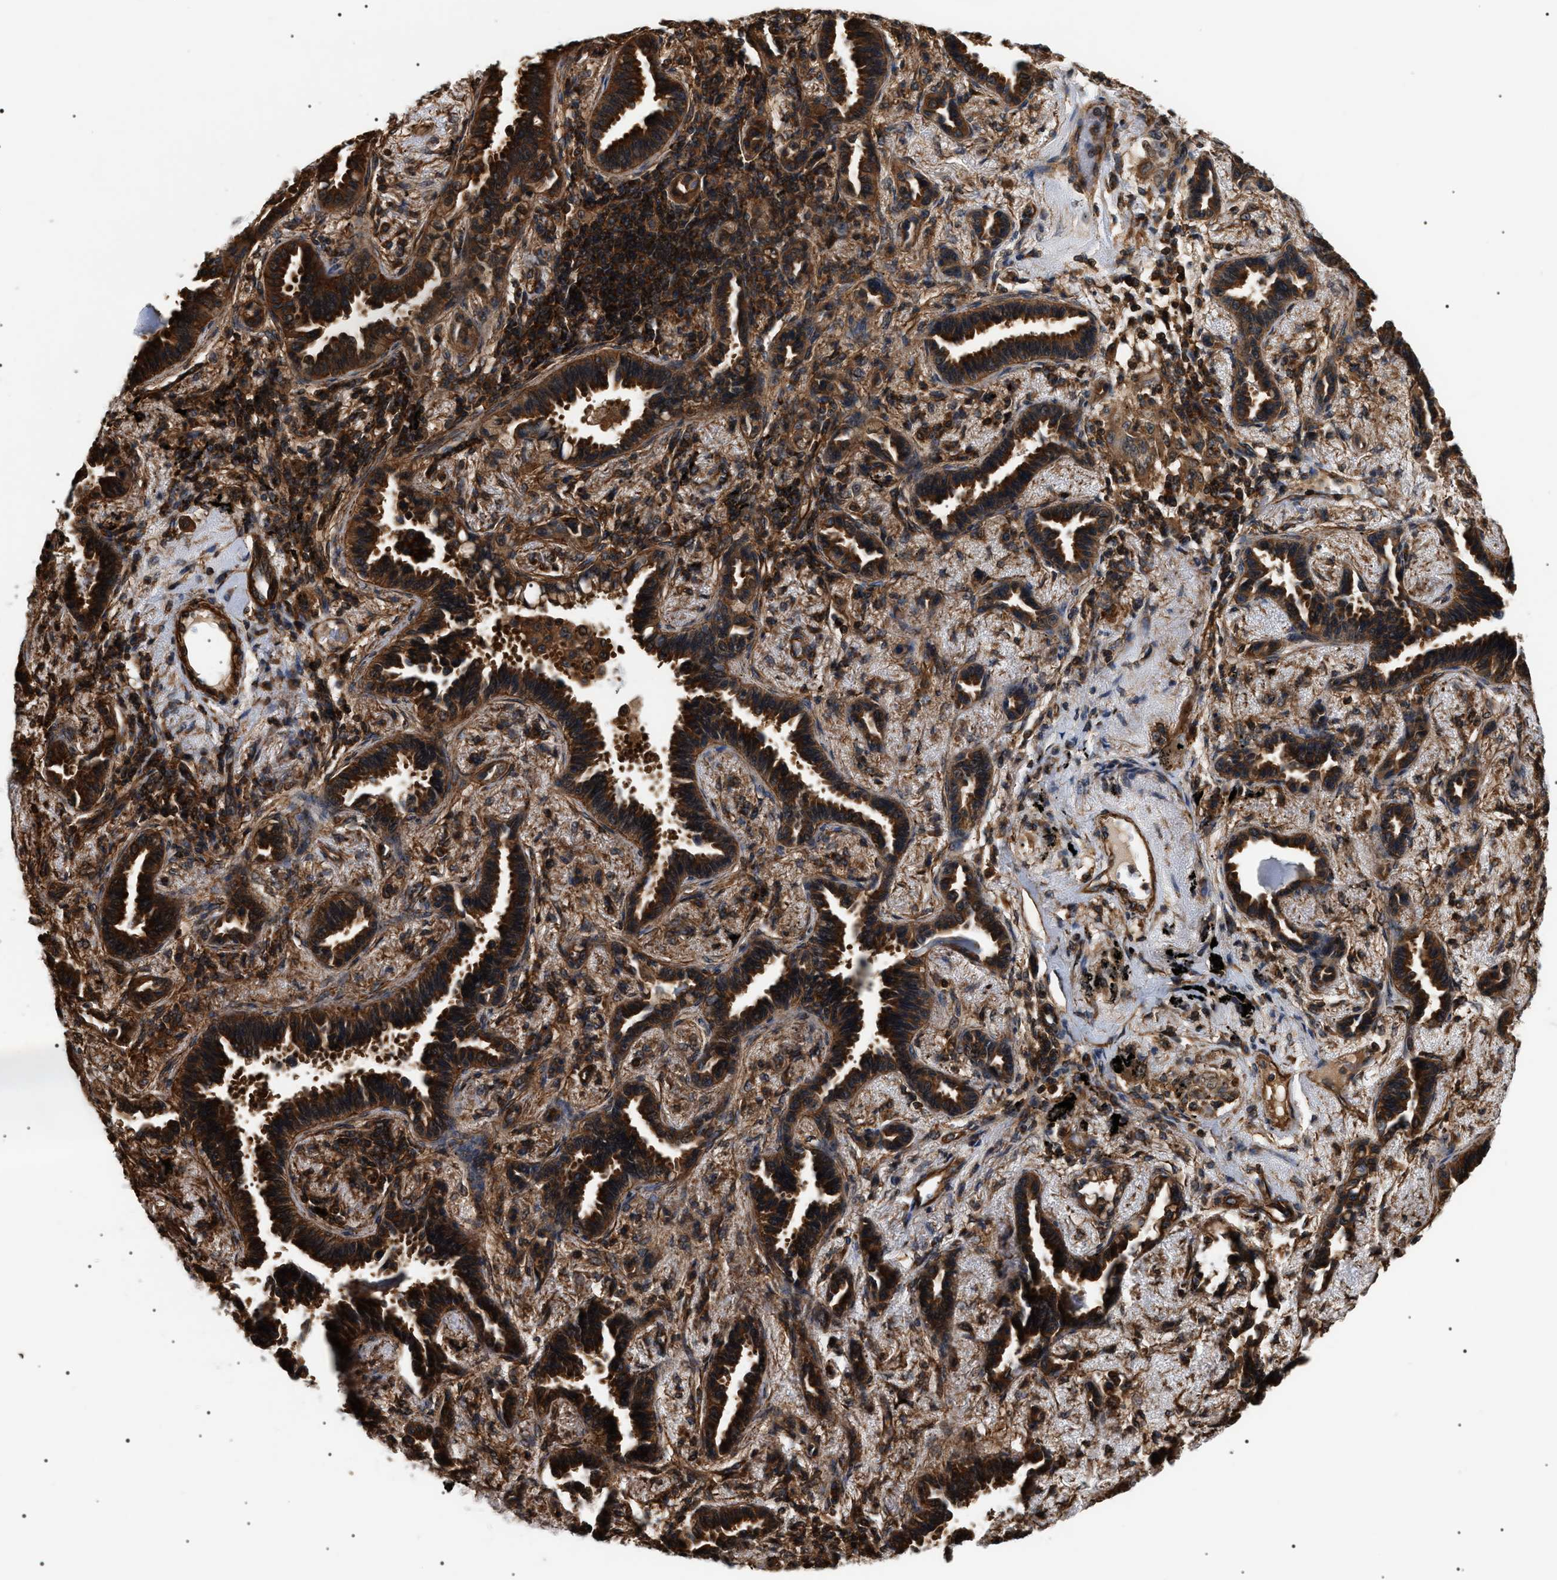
{"staining": {"intensity": "strong", "quantity": ">75%", "location": "cytoplasmic/membranous"}, "tissue": "lung cancer", "cell_type": "Tumor cells", "image_type": "cancer", "snomed": [{"axis": "morphology", "description": "Adenocarcinoma, NOS"}, {"axis": "topography", "description": "Lung"}], "caption": "Tumor cells reveal strong cytoplasmic/membranous expression in about >75% of cells in lung cancer.", "gene": "SH3GLB2", "patient": {"sex": "male", "age": 59}}